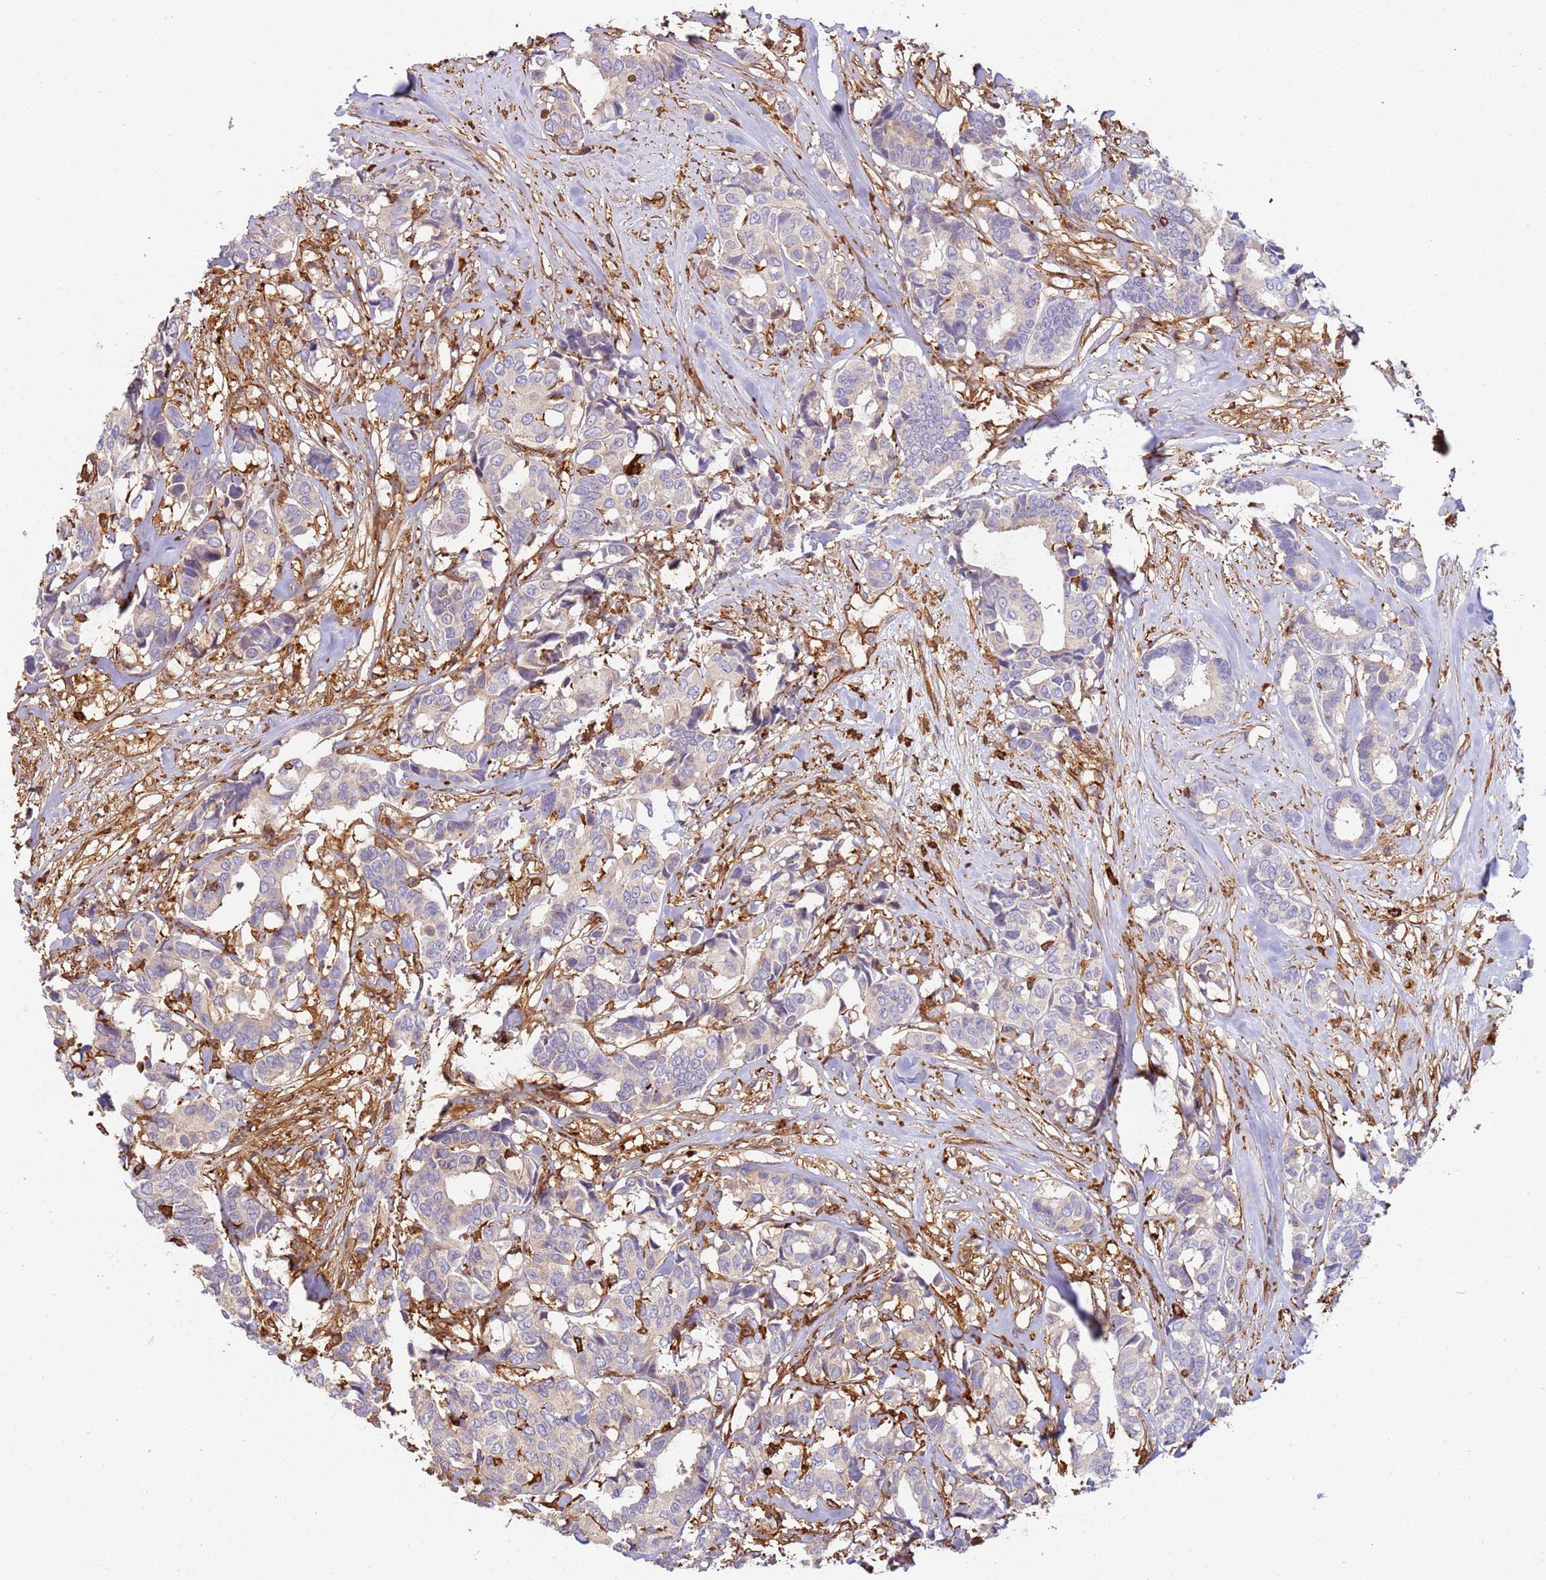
{"staining": {"intensity": "negative", "quantity": "none", "location": "none"}, "tissue": "breast cancer", "cell_type": "Tumor cells", "image_type": "cancer", "snomed": [{"axis": "morphology", "description": "Duct carcinoma"}, {"axis": "topography", "description": "Breast"}], "caption": "A high-resolution photomicrograph shows immunohistochemistry (IHC) staining of intraductal carcinoma (breast), which displays no significant expression in tumor cells.", "gene": "OR6P1", "patient": {"sex": "female", "age": 87}}